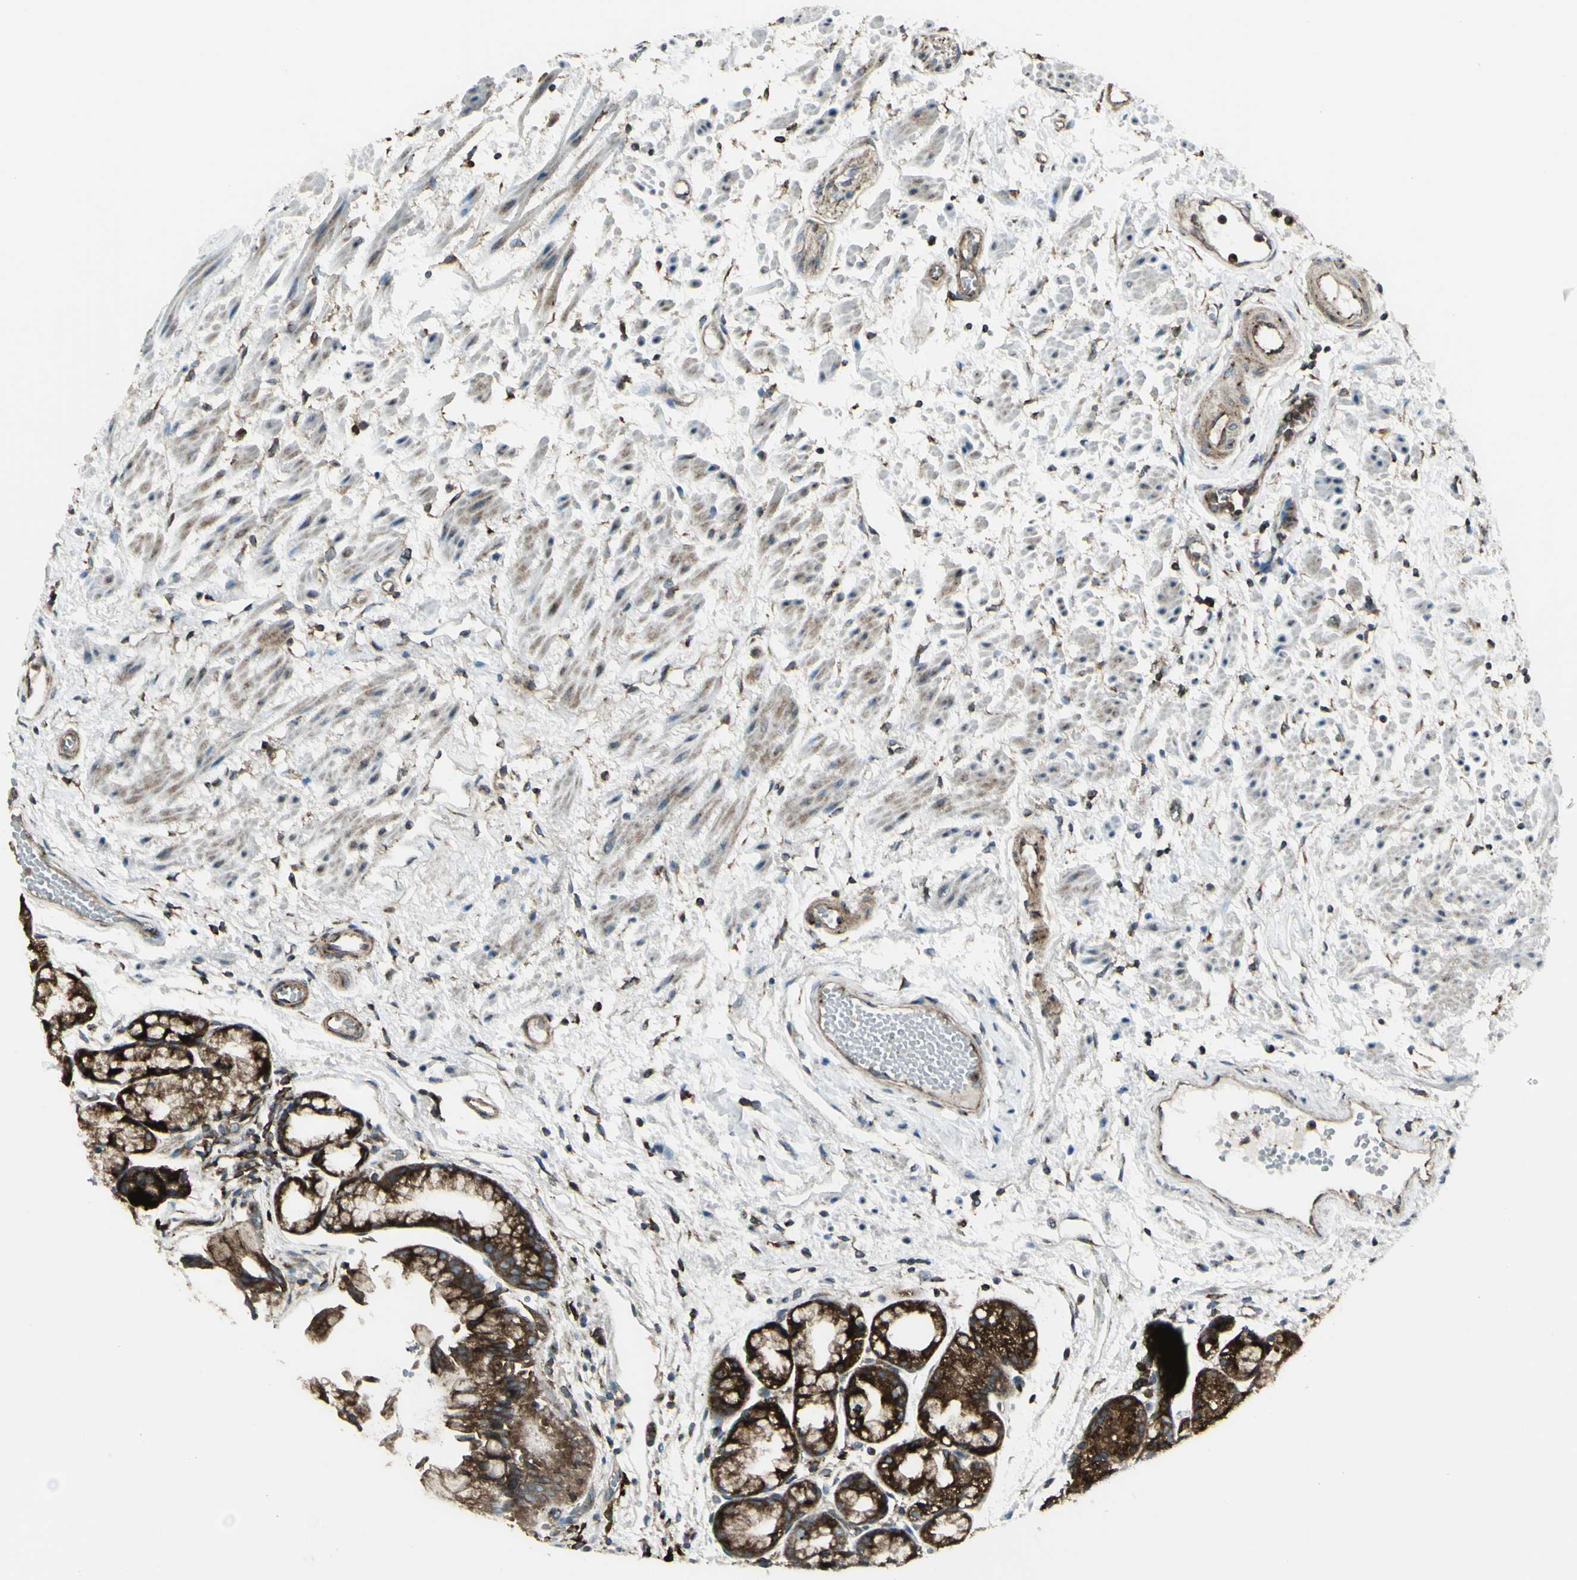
{"staining": {"intensity": "strong", "quantity": ">75%", "location": "cytoplasmic/membranous"}, "tissue": "stomach", "cell_type": "Glandular cells", "image_type": "normal", "snomed": [{"axis": "morphology", "description": "Normal tissue, NOS"}, {"axis": "topography", "description": "Stomach, upper"}], "caption": "High-magnification brightfield microscopy of benign stomach stained with DAB (3,3'-diaminobenzidine) (brown) and counterstained with hematoxylin (blue). glandular cells exhibit strong cytoplasmic/membranous positivity is present in approximately>75% of cells.", "gene": "NAPA", "patient": {"sex": "male", "age": 72}}